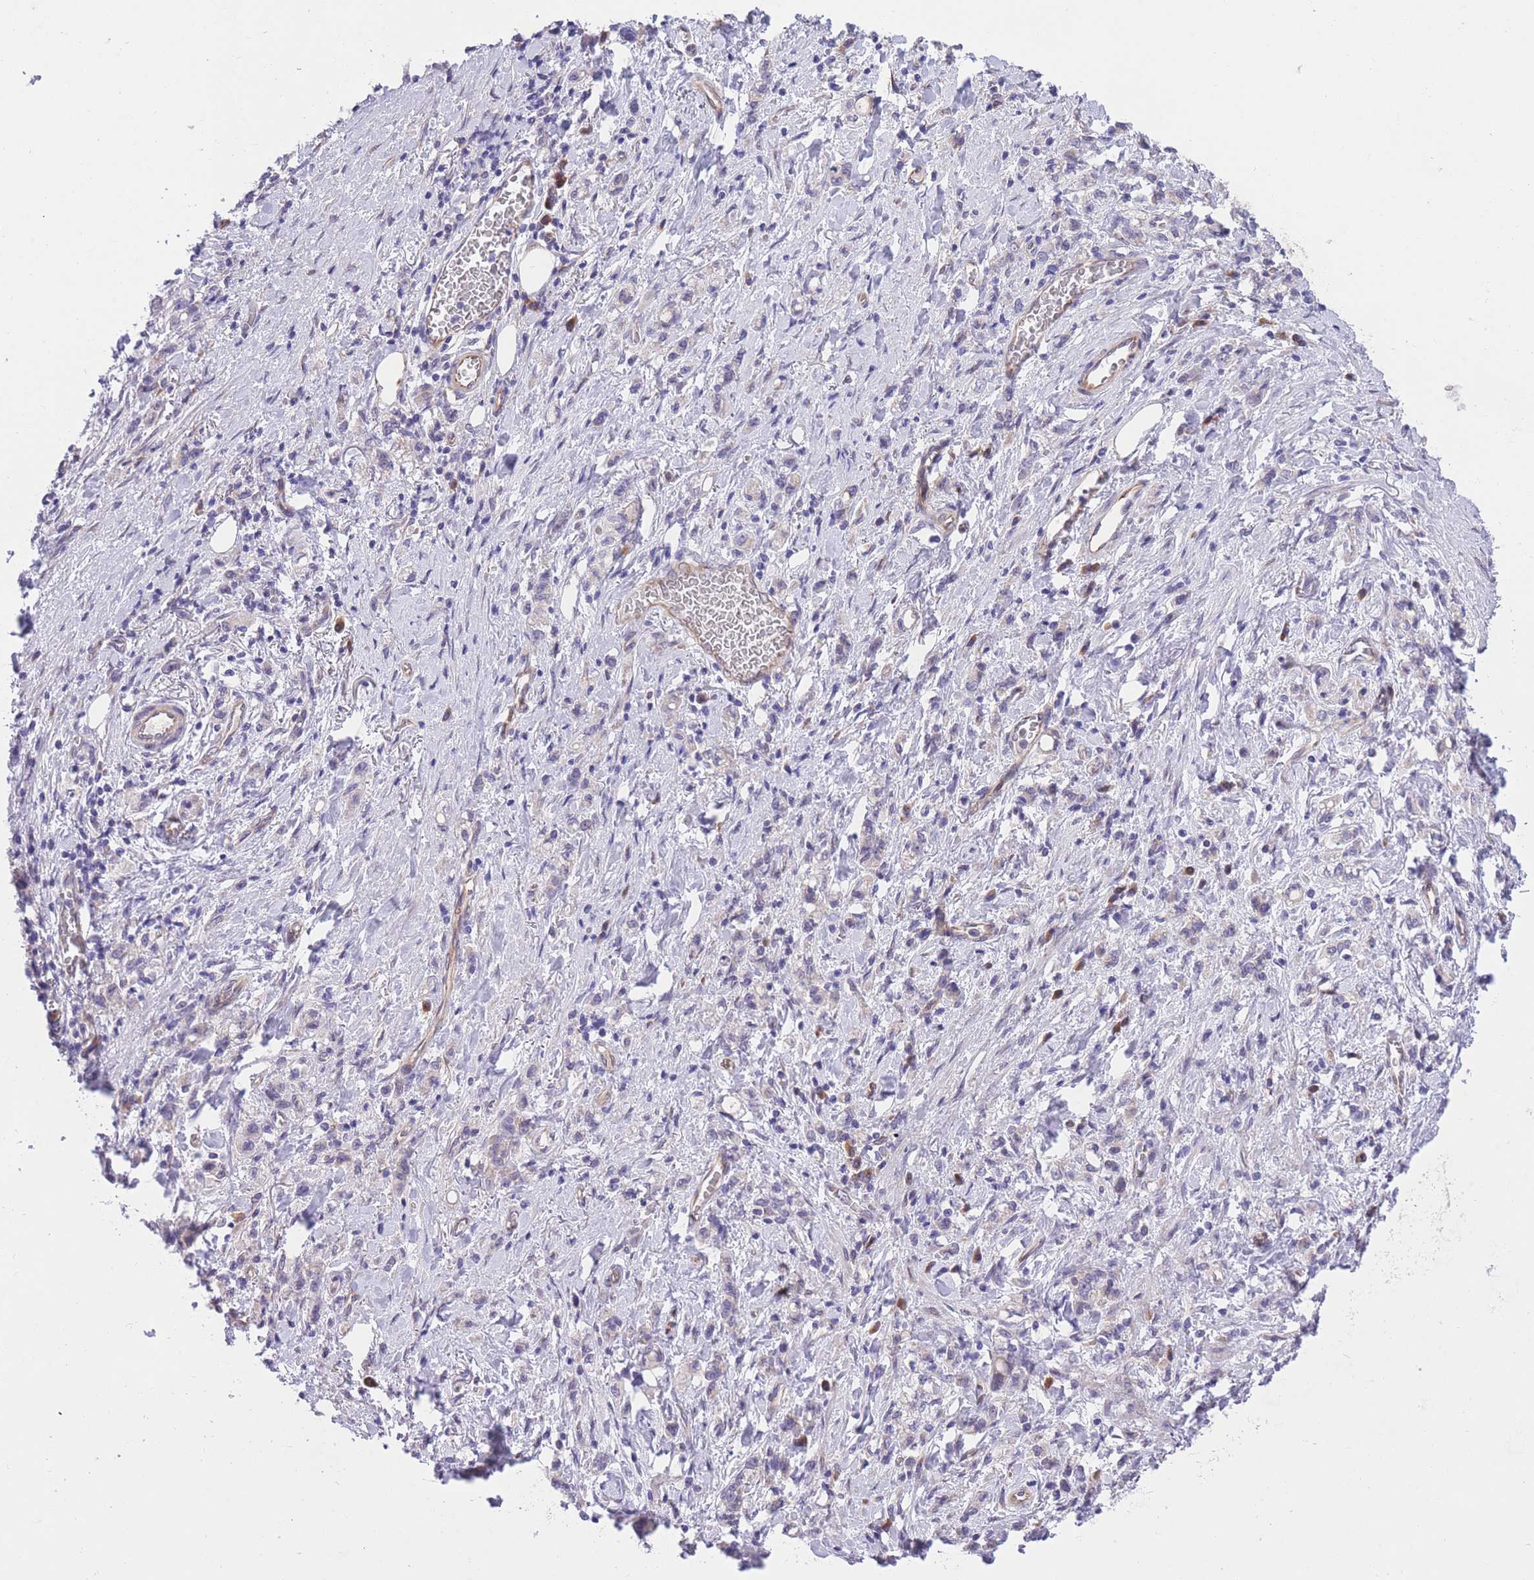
{"staining": {"intensity": "negative", "quantity": "none", "location": "none"}, "tissue": "stomach cancer", "cell_type": "Tumor cells", "image_type": "cancer", "snomed": [{"axis": "morphology", "description": "Adenocarcinoma, NOS"}, {"axis": "topography", "description": "Stomach"}], "caption": "Stomach adenocarcinoma was stained to show a protein in brown. There is no significant staining in tumor cells.", "gene": "WWOX", "patient": {"sex": "male", "age": 77}}